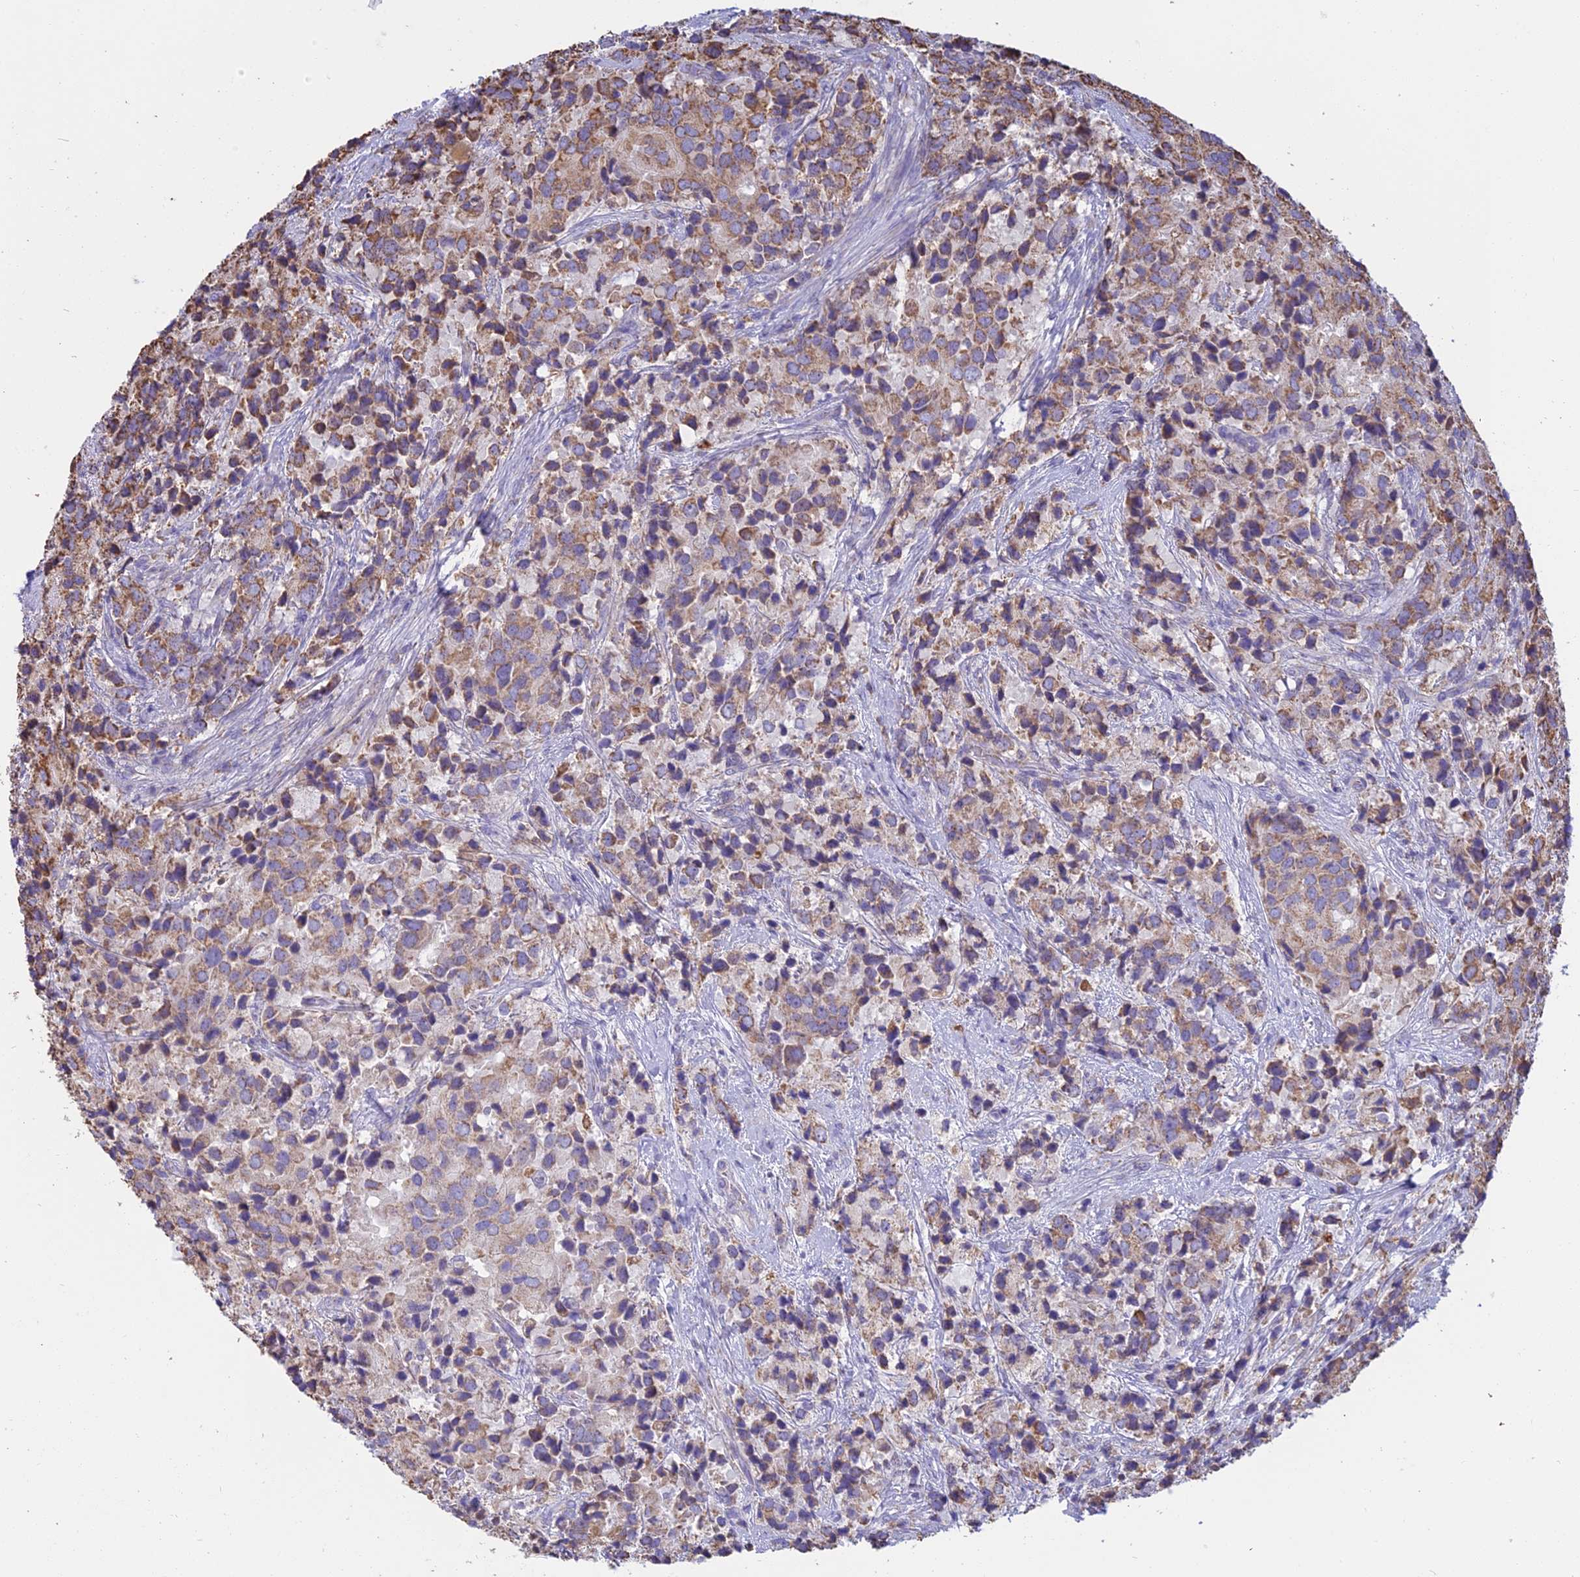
{"staining": {"intensity": "moderate", "quantity": ">75%", "location": "cytoplasmic/membranous"}, "tissue": "prostate cancer", "cell_type": "Tumor cells", "image_type": "cancer", "snomed": [{"axis": "morphology", "description": "Adenocarcinoma, High grade"}, {"axis": "topography", "description": "Prostate"}], "caption": "High-grade adenocarcinoma (prostate) tissue shows moderate cytoplasmic/membranous staining in approximately >75% of tumor cells, visualized by immunohistochemistry.", "gene": "OR2W3", "patient": {"sex": "male", "age": 62}}